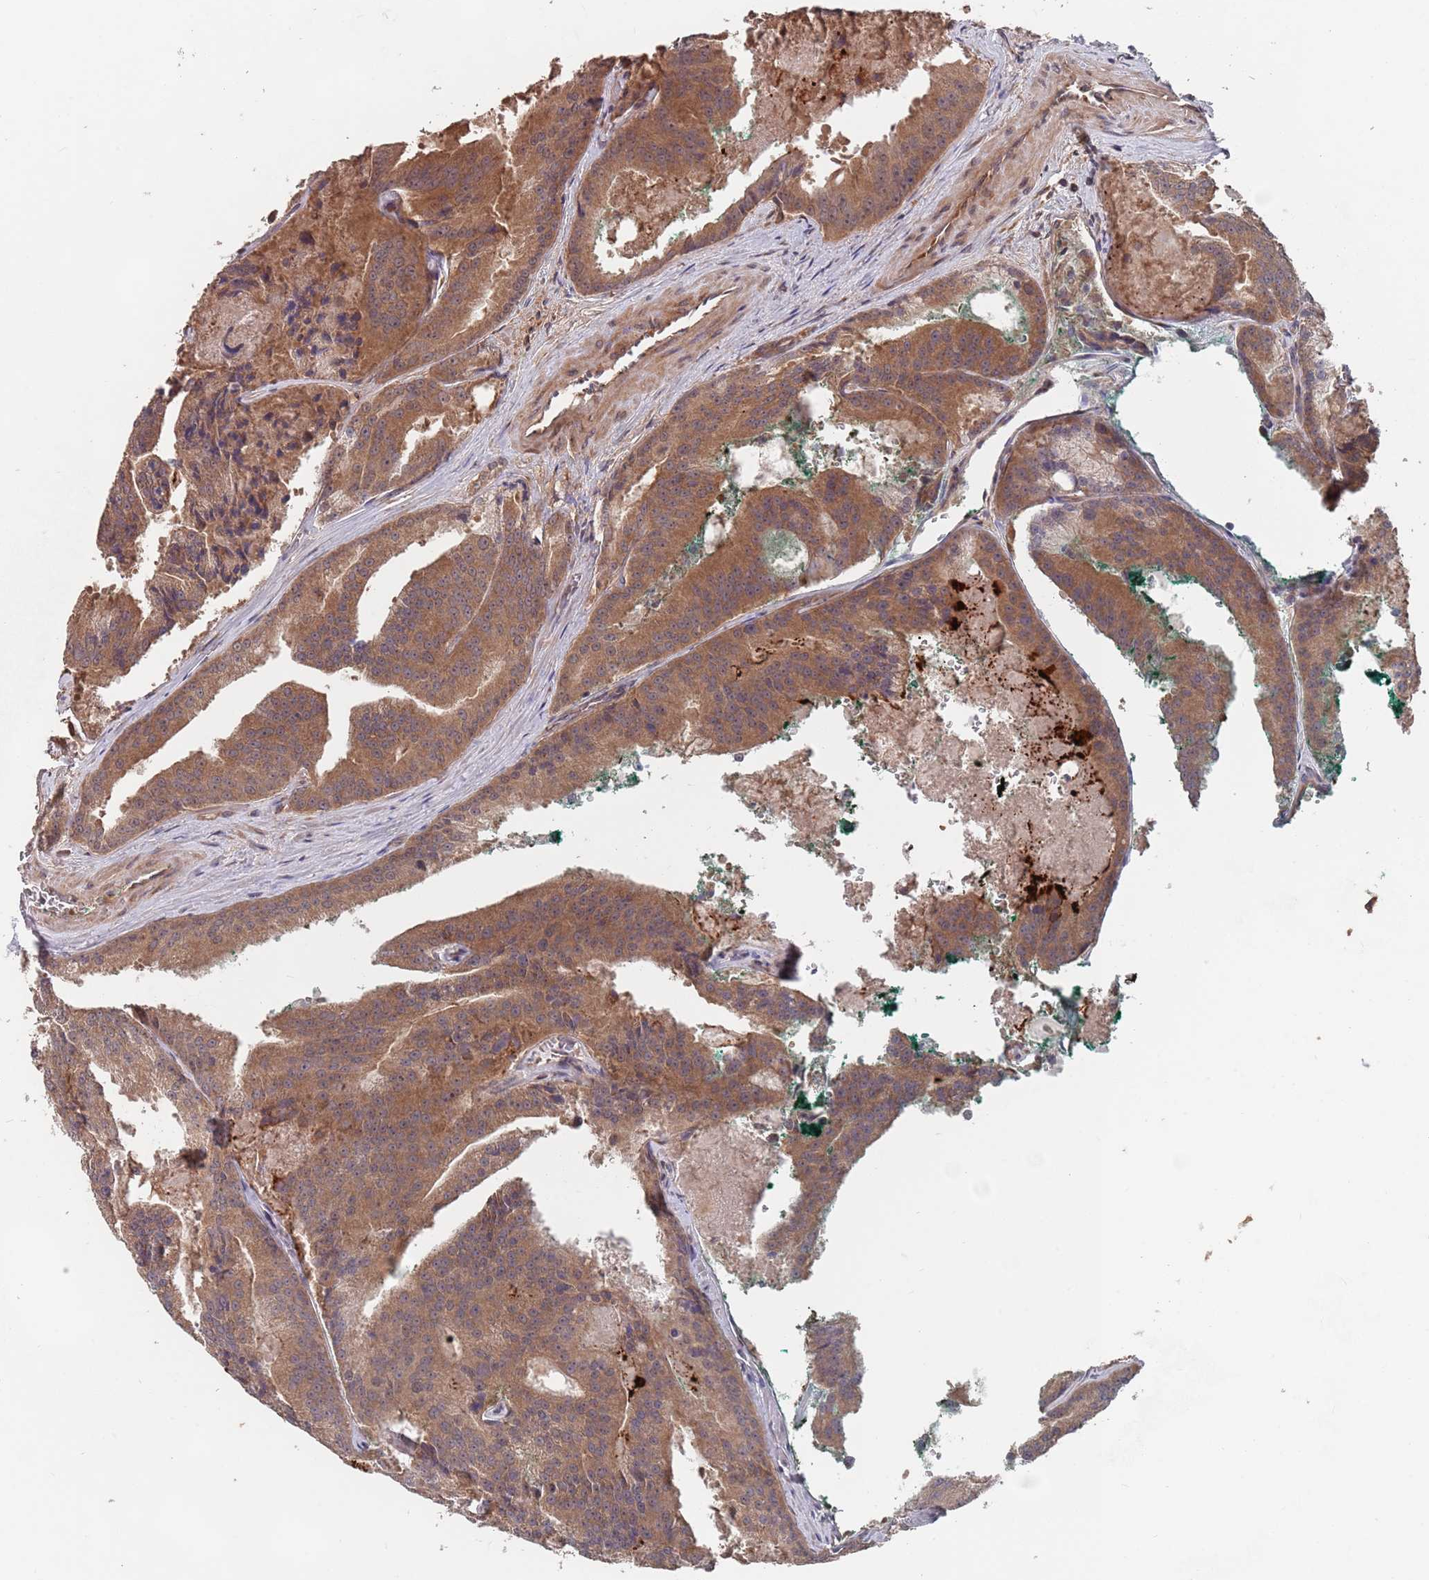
{"staining": {"intensity": "moderate", "quantity": ">75%", "location": "cytoplasmic/membranous"}, "tissue": "prostate cancer", "cell_type": "Tumor cells", "image_type": "cancer", "snomed": [{"axis": "morphology", "description": "Adenocarcinoma, High grade"}, {"axis": "topography", "description": "Prostate"}], "caption": "A high-resolution photomicrograph shows immunohistochemistry (IHC) staining of prostate cancer, which demonstrates moderate cytoplasmic/membranous positivity in about >75% of tumor cells.", "gene": "UNC45A", "patient": {"sex": "male", "age": 61}}